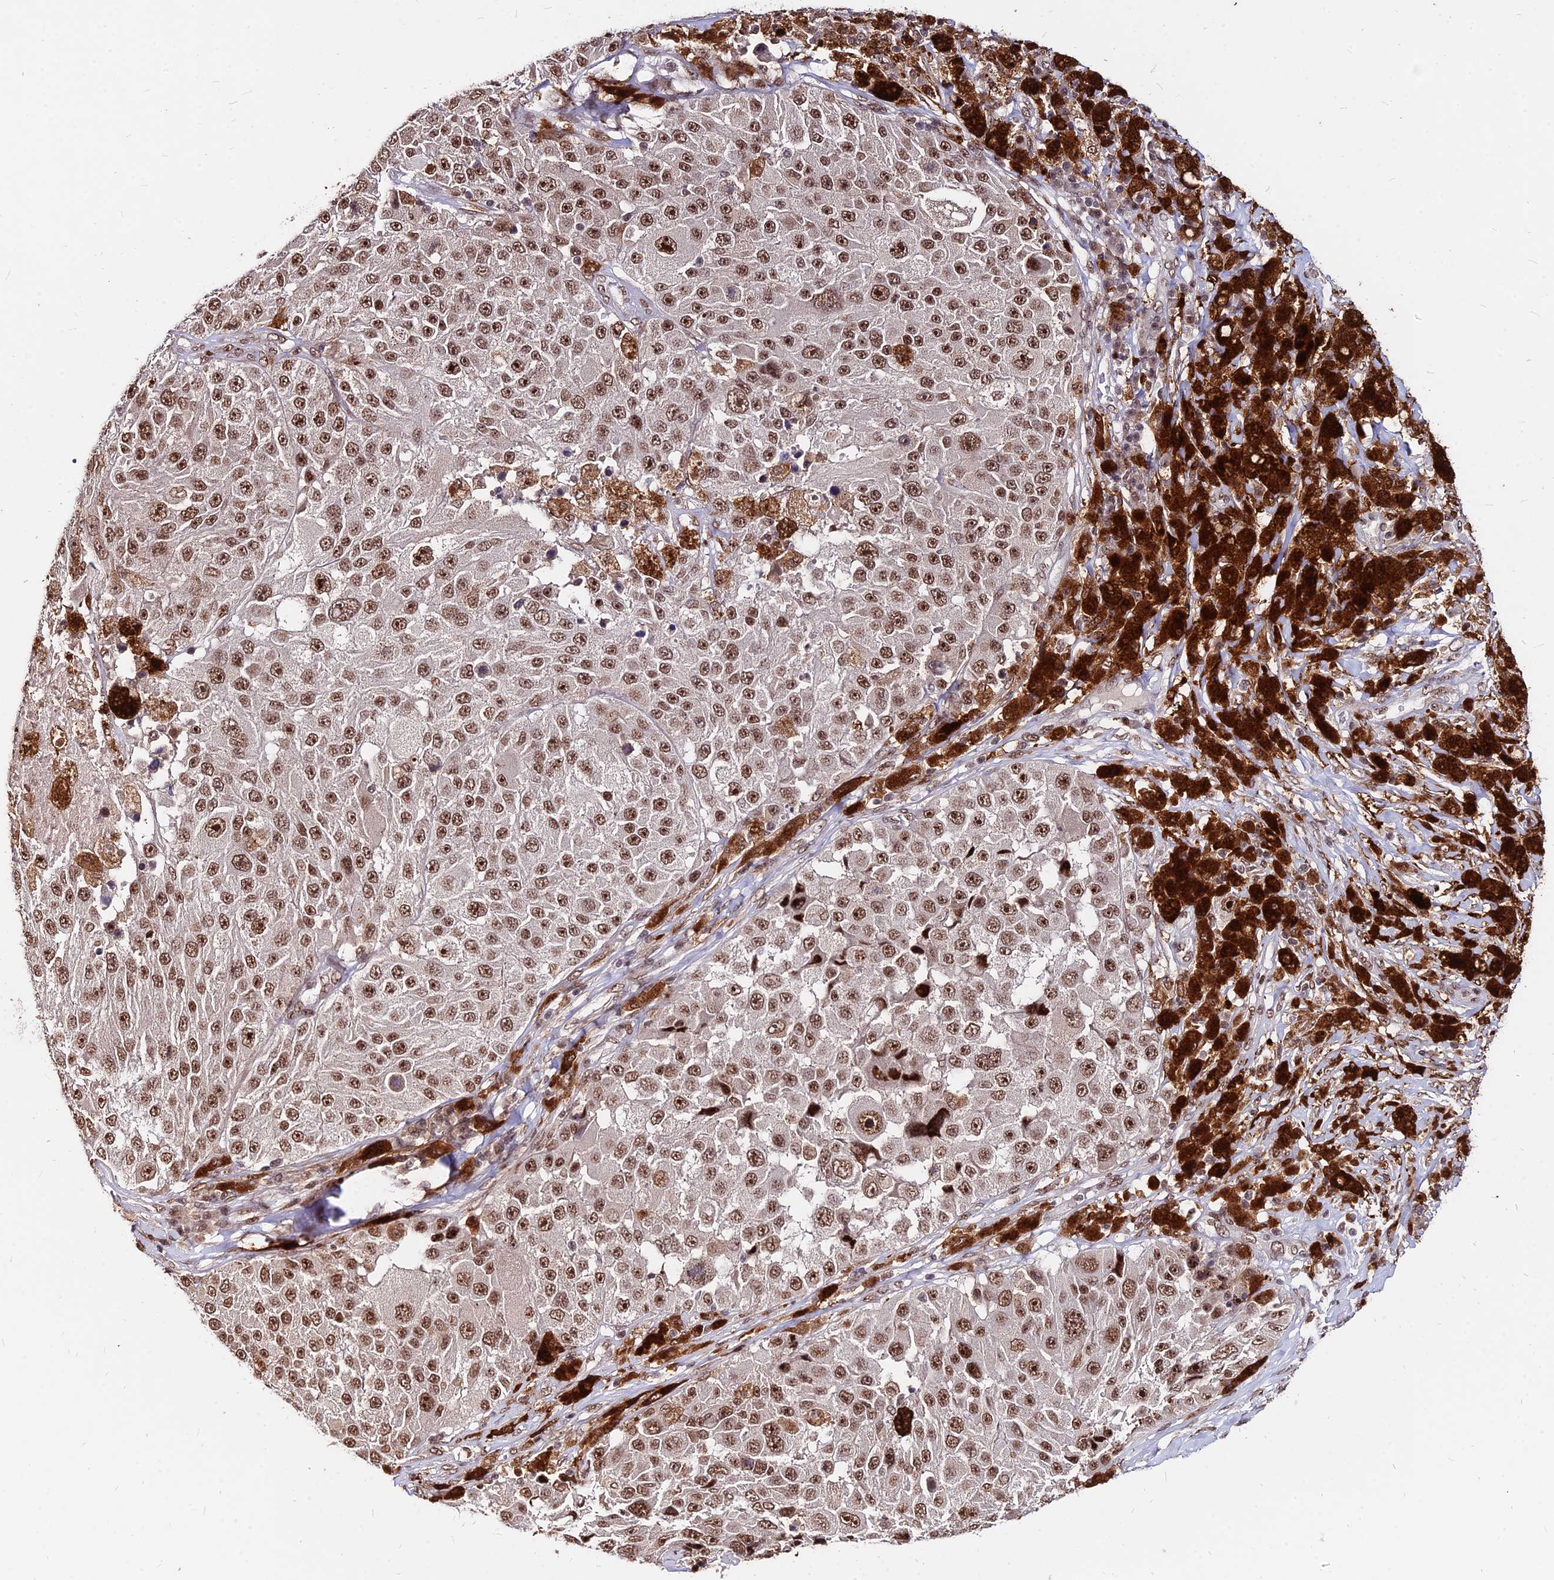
{"staining": {"intensity": "strong", "quantity": ">75%", "location": "nuclear"}, "tissue": "melanoma", "cell_type": "Tumor cells", "image_type": "cancer", "snomed": [{"axis": "morphology", "description": "Malignant melanoma, Metastatic site"}, {"axis": "topography", "description": "Lymph node"}], "caption": "Human malignant melanoma (metastatic site) stained with a brown dye reveals strong nuclear positive expression in approximately >75% of tumor cells.", "gene": "ZBED4", "patient": {"sex": "male", "age": 62}}